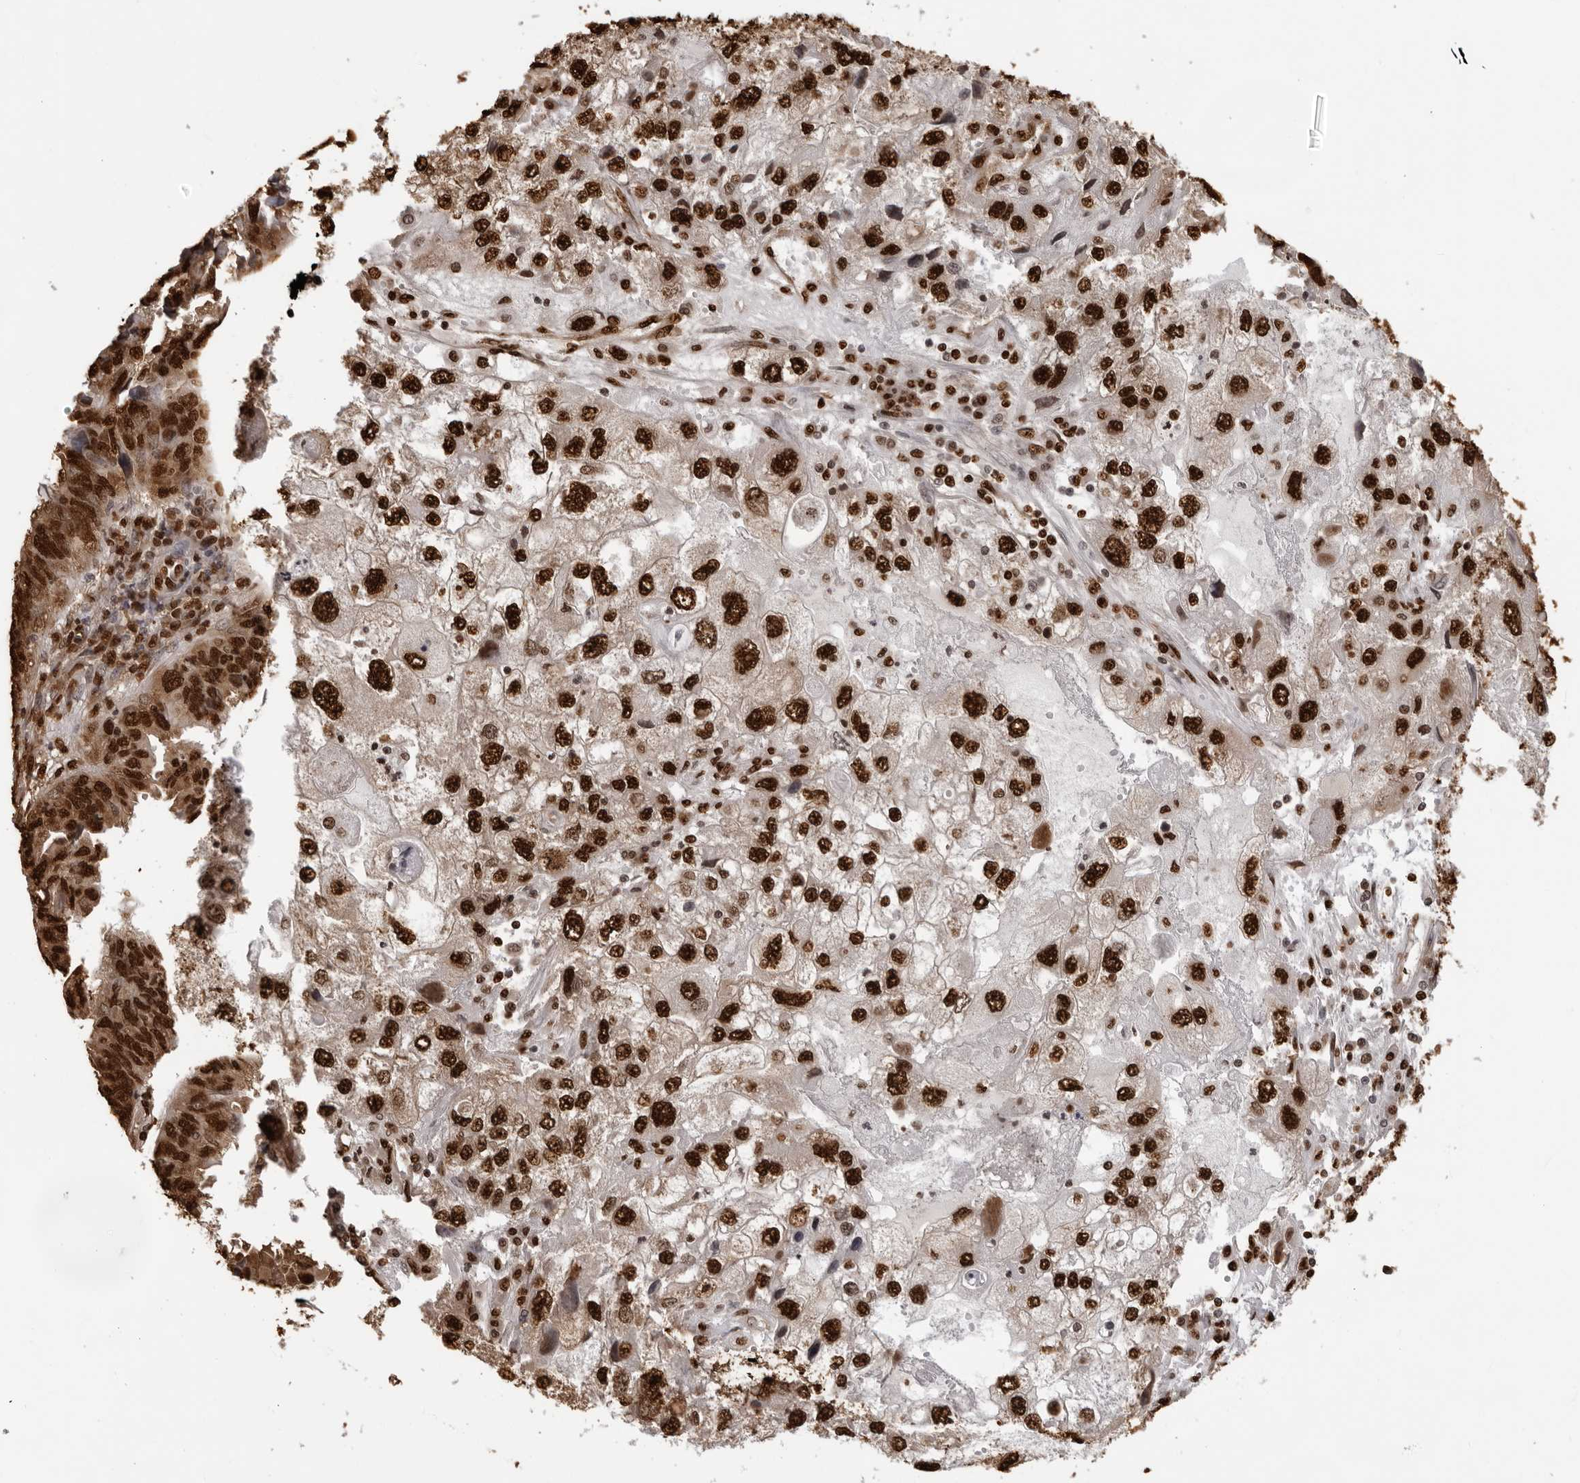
{"staining": {"intensity": "strong", "quantity": ">75%", "location": "nuclear"}, "tissue": "endometrial cancer", "cell_type": "Tumor cells", "image_type": "cancer", "snomed": [{"axis": "morphology", "description": "Adenocarcinoma, NOS"}, {"axis": "topography", "description": "Uterus"}], "caption": "Endometrial cancer stained for a protein displays strong nuclear positivity in tumor cells. The staining was performed using DAB (3,3'-diaminobenzidine), with brown indicating positive protein expression. Nuclei are stained blue with hematoxylin.", "gene": "ZFP91", "patient": {"sex": "female", "age": 77}}